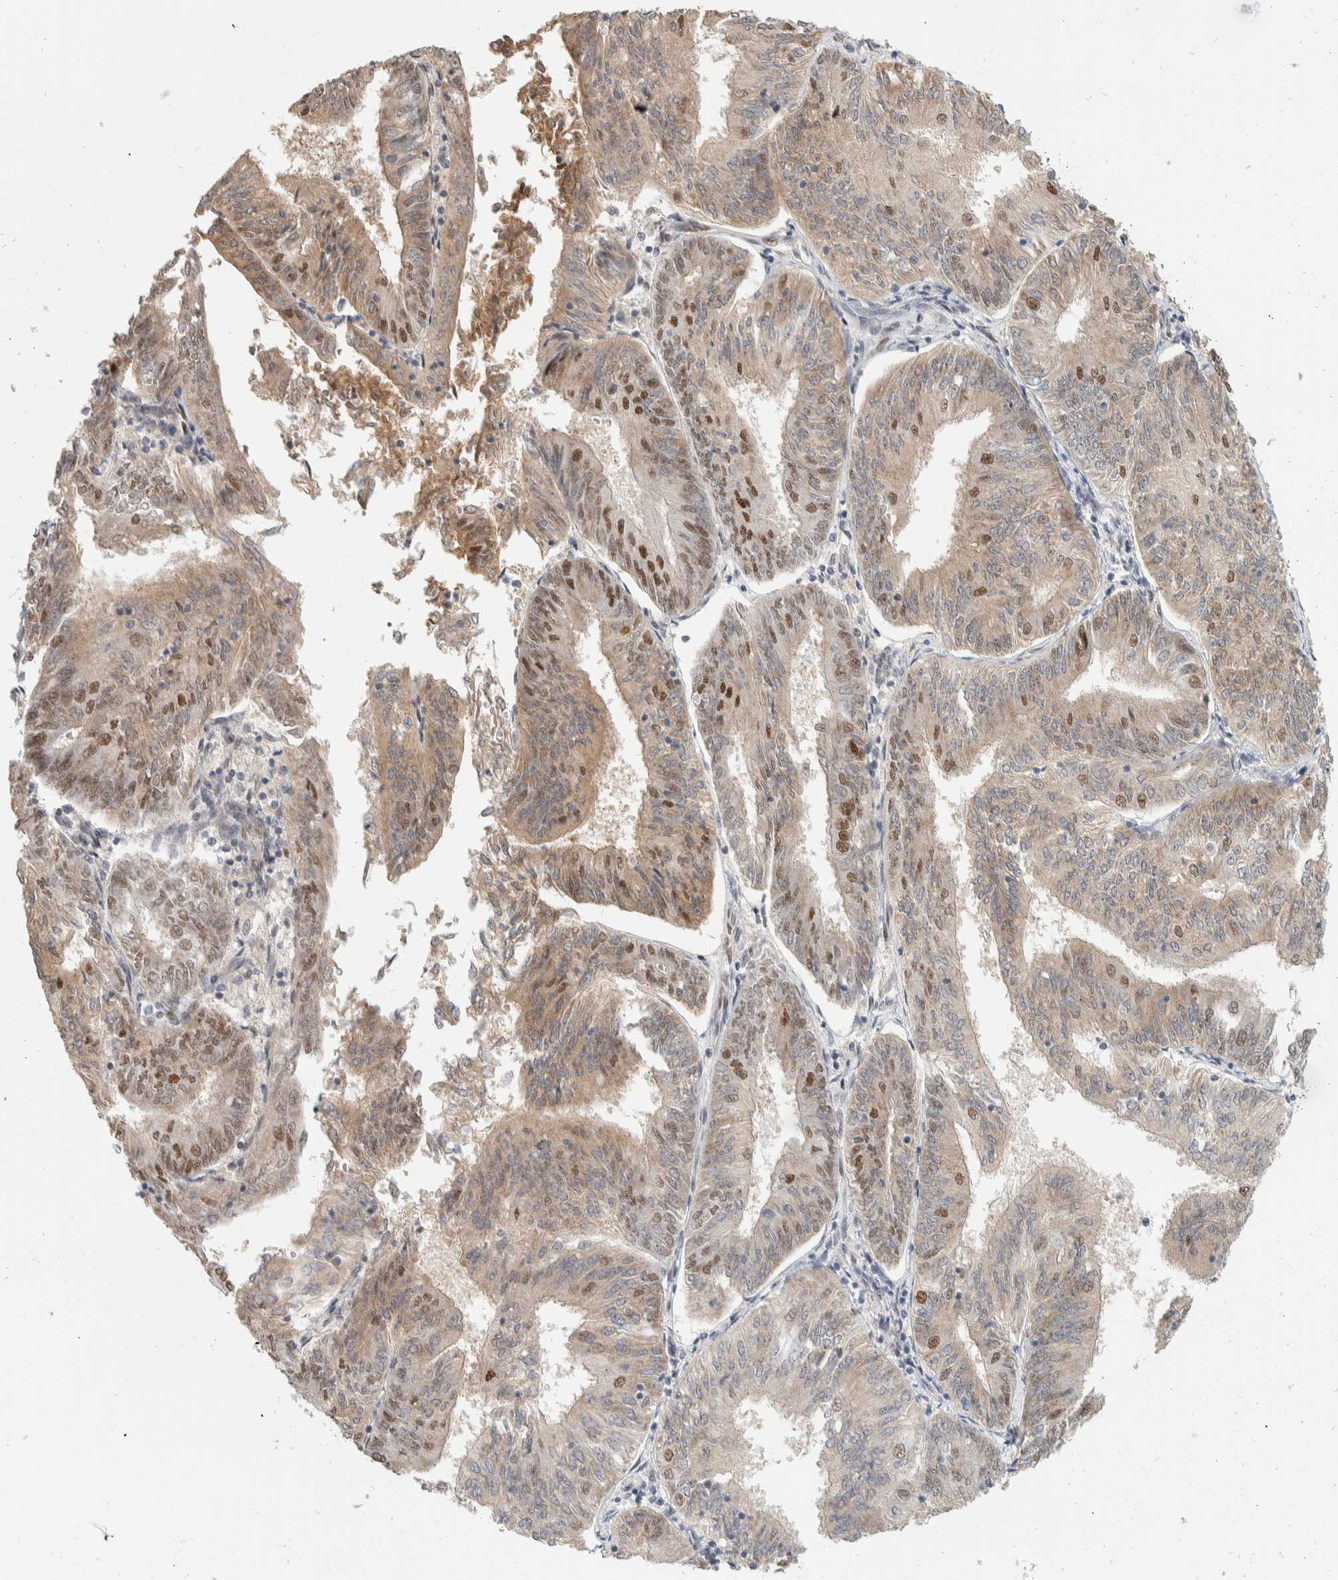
{"staining": {"intensity": "moderate", "quantity": ">75%", "location": "nuclear"}, "tissue": "endometrial cancer", "cell_type": "Tumor cells", "image_type": "cancer", "snomed": [{"axis": "morphology", "description": "Adenocarcinoma, NOS"}, {"axis": "topography", "description": "Endometrium"}], "caption": "Endometrial cancer (adenocarcinoma) stained for a protein reveals moderate nuclear positivity in tumor cells.", "gene": "PUS7", "patient": {"sex": "female", "age": 58}}